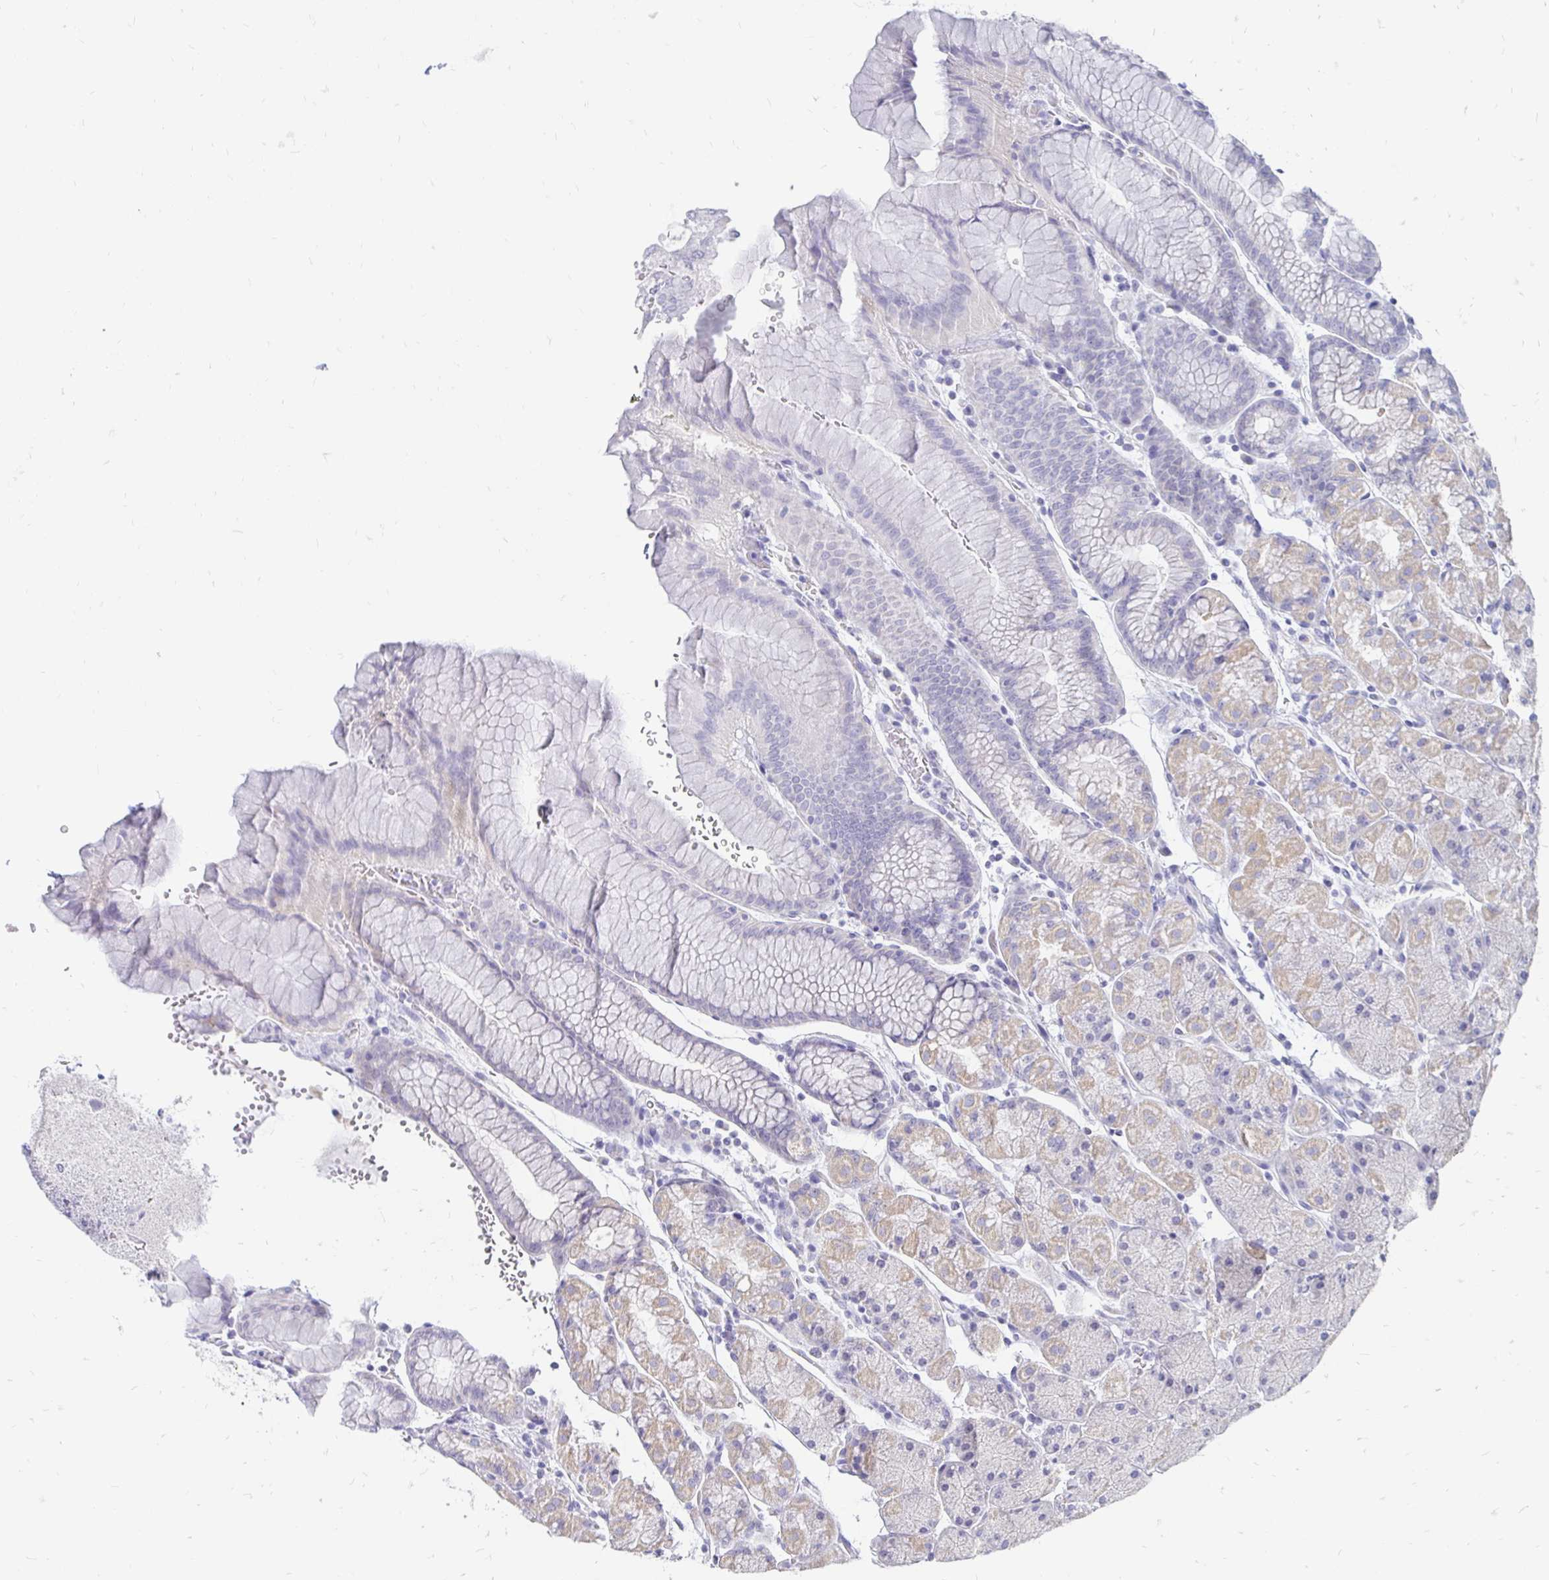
{"staining": {"intensity": "negative", "quantity": "none", "location": "none"}, "tissue": "stomach", "cell_type": "Glandular cells", "image_type": "normal", "snomed": [{"axis": "morphology", "description": "Normal tissue, NOS"}, {"axis": "topography", "description": "Stomach, upper"}, {"axis": "topography", "description": "Stomach"}], "caption": "Glandular cells are negative for brown protein staining in normal stomach. The staining is performed using DAB brown chromogen with nuclei counter-stained in using hematoxylin.", "gene": "PEG10", "patient": {"sex": "male", "age": 76}}